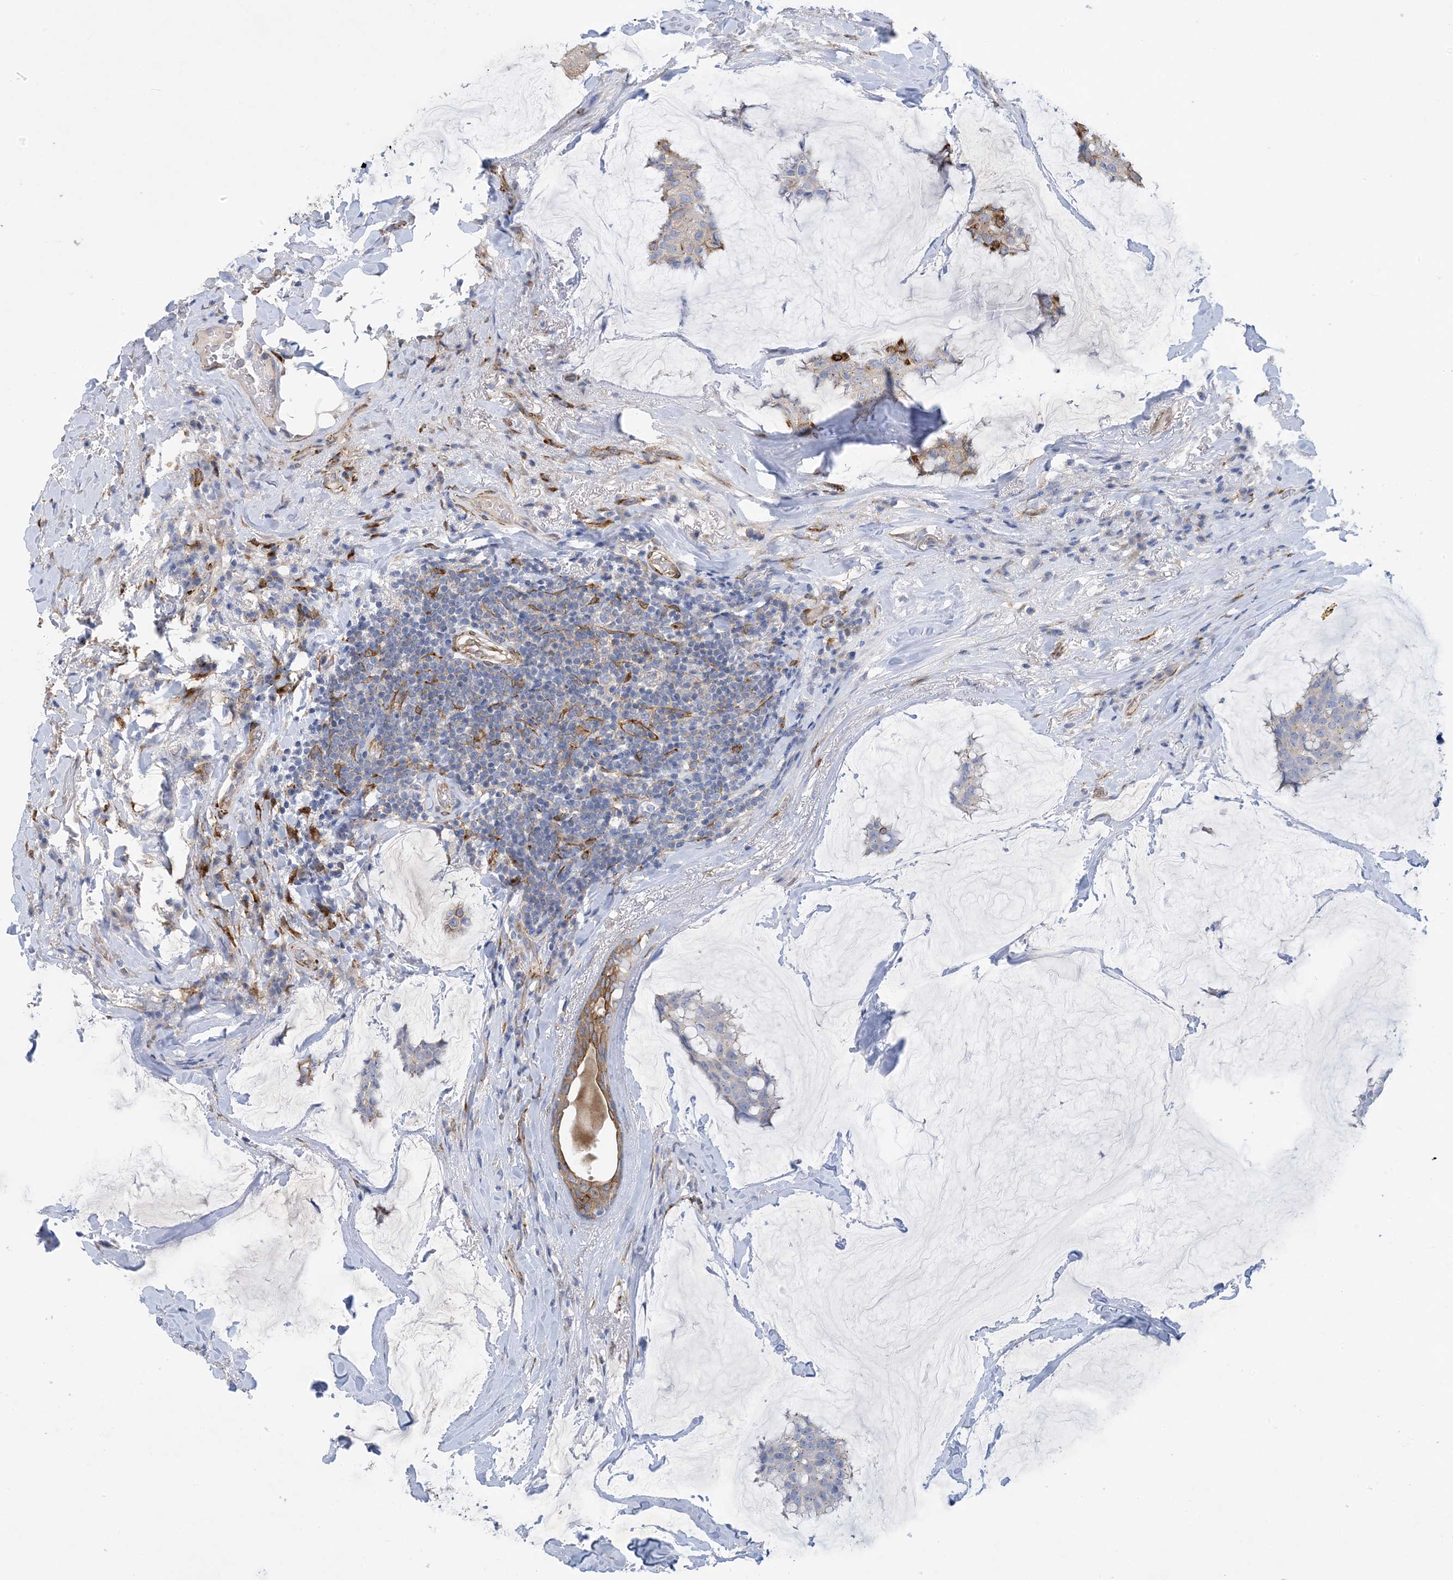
{"staining": {"intensity": "moderate", "quantity": "<25%", "location": "cytoplasmic/membranous"}, "tissue": "breast cancer", "cell_type": "Tumor cells", "image_type": "cancer", "snomed": [{"axis": "morphology", "description": "Duct carcinoma"}, {"axis": "topography", "description": "Breast"}], "caption": "Immunohistochemistry (IHC) of invasive ductal carcinoma (breast) reveals low levels of moderate cytoplasmic/membranous positivity in about <25% of tumor cells. The protein is shown in brown color, while the nuclei are stained blue.", "gene": "RBMS3", "patient": {"sex": "female", "age": 93}}